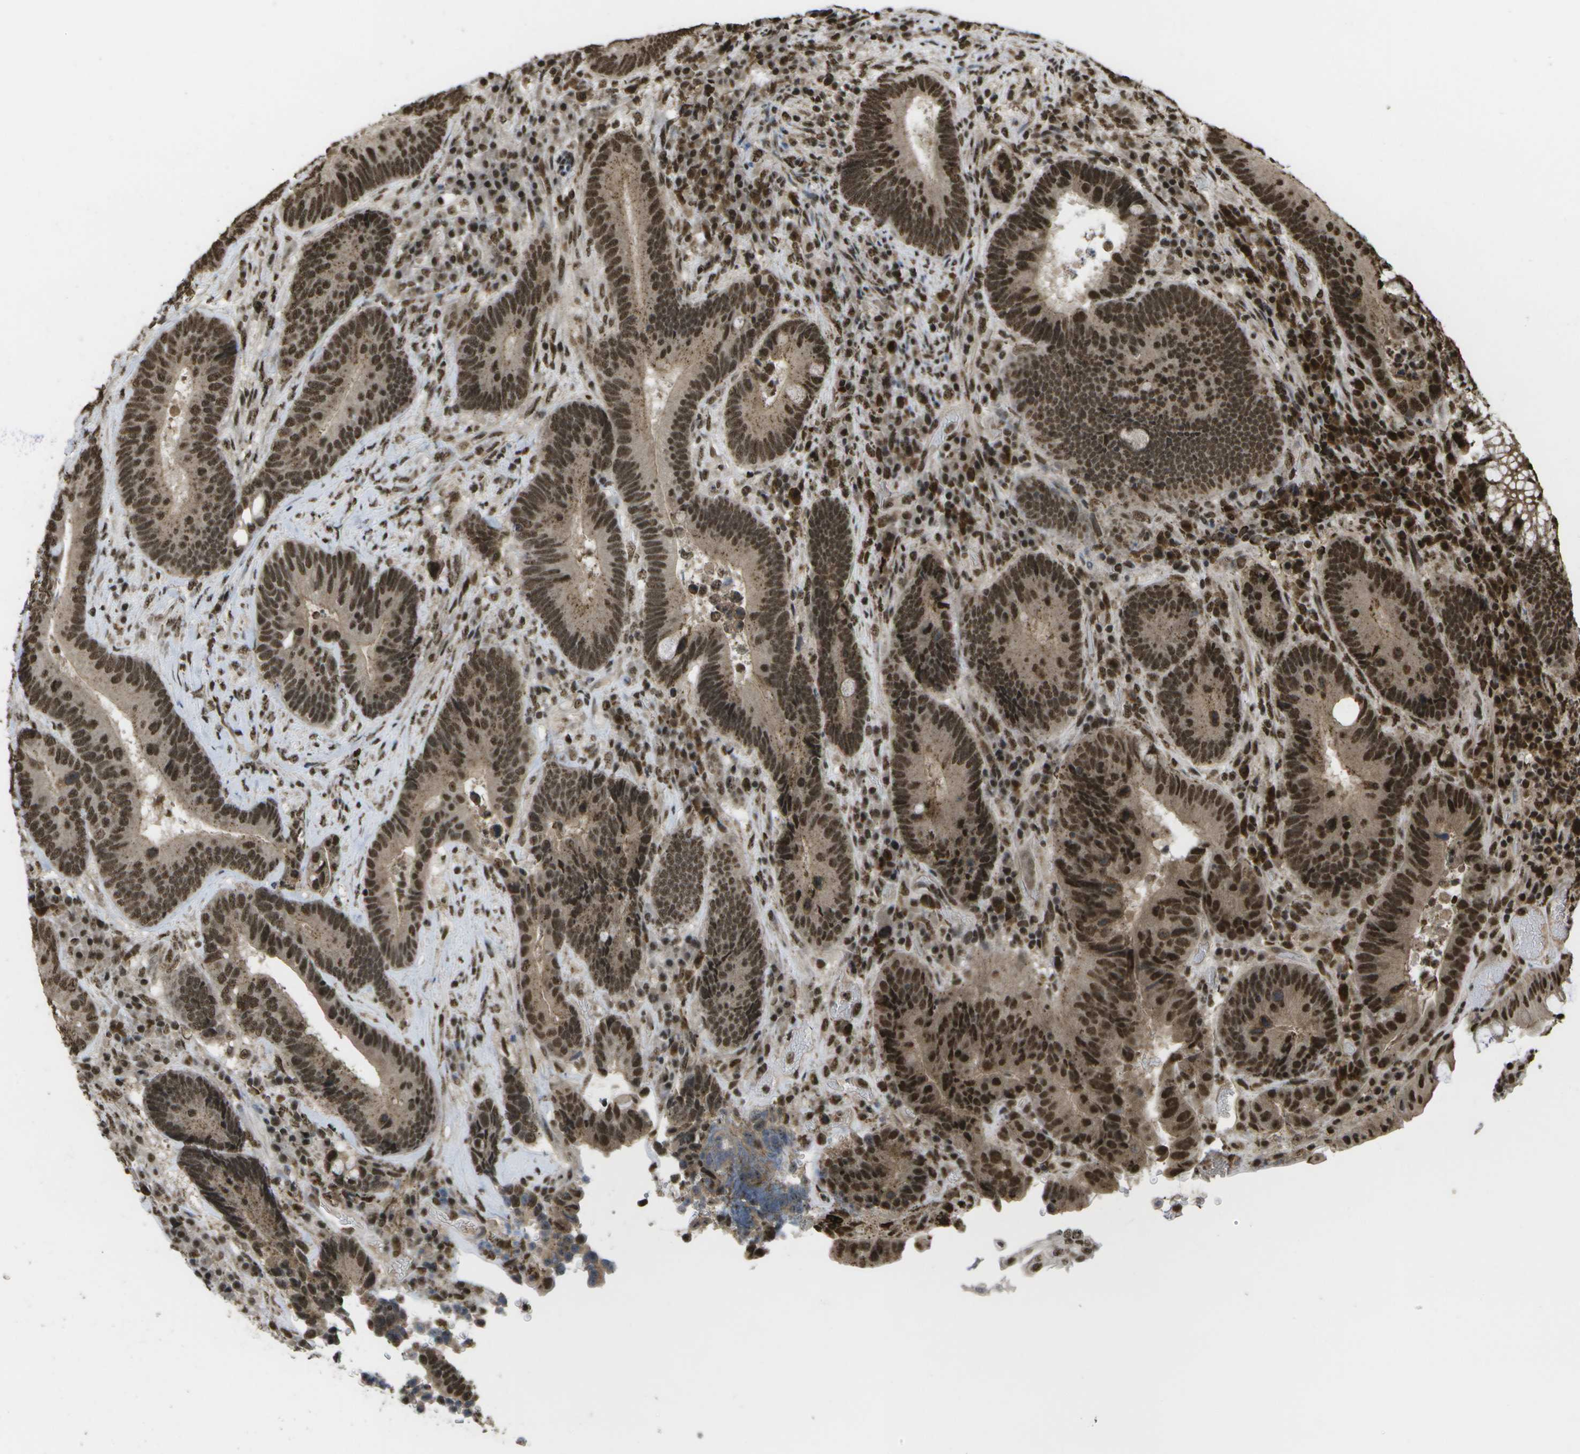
{"staining": {"intensity": "strong", "quantity": ">75%", "location": "nuclear"}, "tissue": "colorectal cancer", "cell_type": "Tumor cells", "image_type": "cancer", "snomed": [{"axis": "morphology", "description": "Adenocarcinoma, NOS"}, {"axis": "topography", "description": "Rectum"}], "caption": "Immunohistochemical staining of colorectal cancer exhibits high levels of strong nuclear protein staining in approximately >75% of tumor cells.", "gene": "SPEN", "patient": {"sex": "male", "age": 51}}